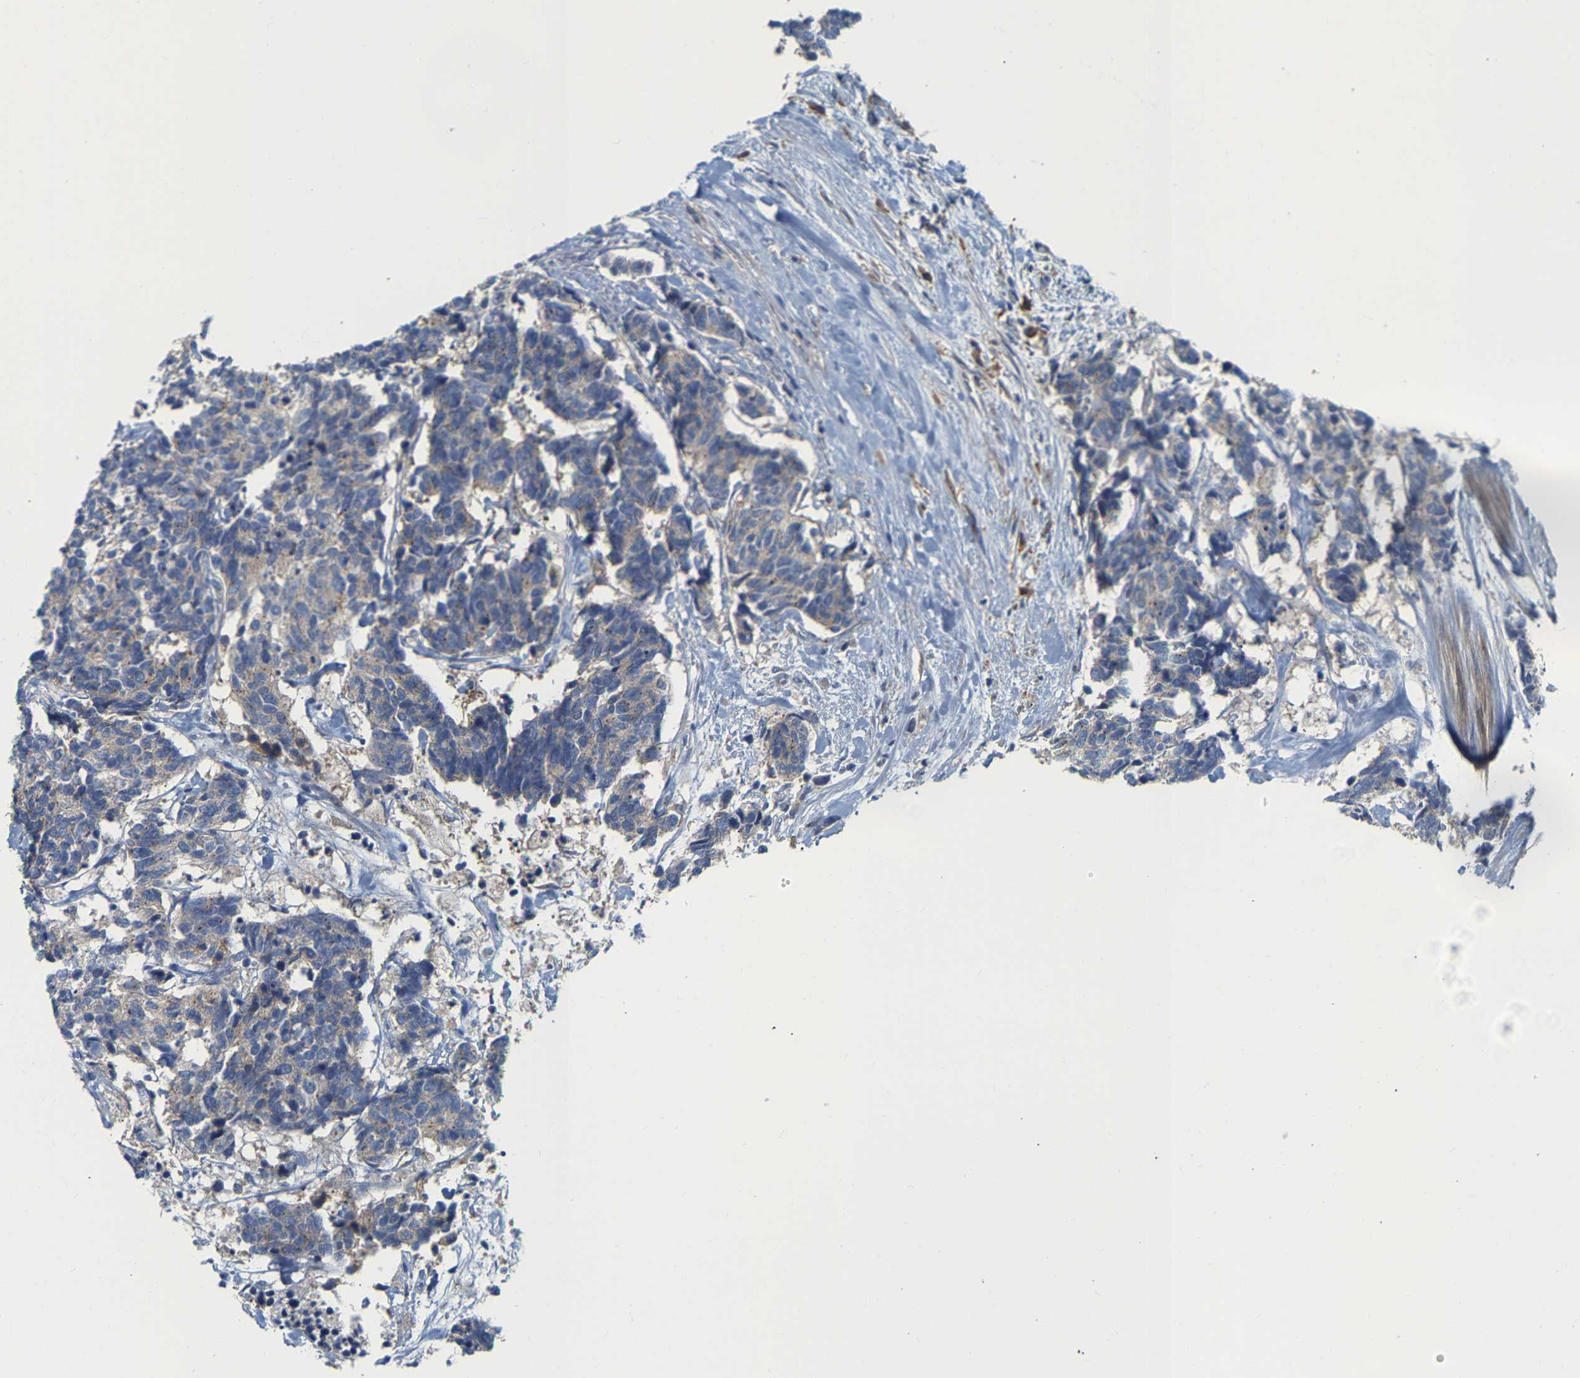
{"staining": {"intensity": "weak", "quantity": ">75%", "location": "cytoplasmic/membranous"}, "tissue": "carcinoid", "cell_type": "Tumor cells", "image_type": "cancer", "snomed": [{"axis": "morphology", "description": "Carcinoma, NOS"}, {"axis": "morphology", "description": "Carcinoid, malignant, NOS"}, {"axis": "topography", "description": "Urinary bladder"}], "caption": "Protein expression analysis of carcinoid exhibits weak cytoplasmic/membranous staining in about >75% of tumor cells.", "gene": "PCNT", "patient": {"sex": "male", "age": 57}}